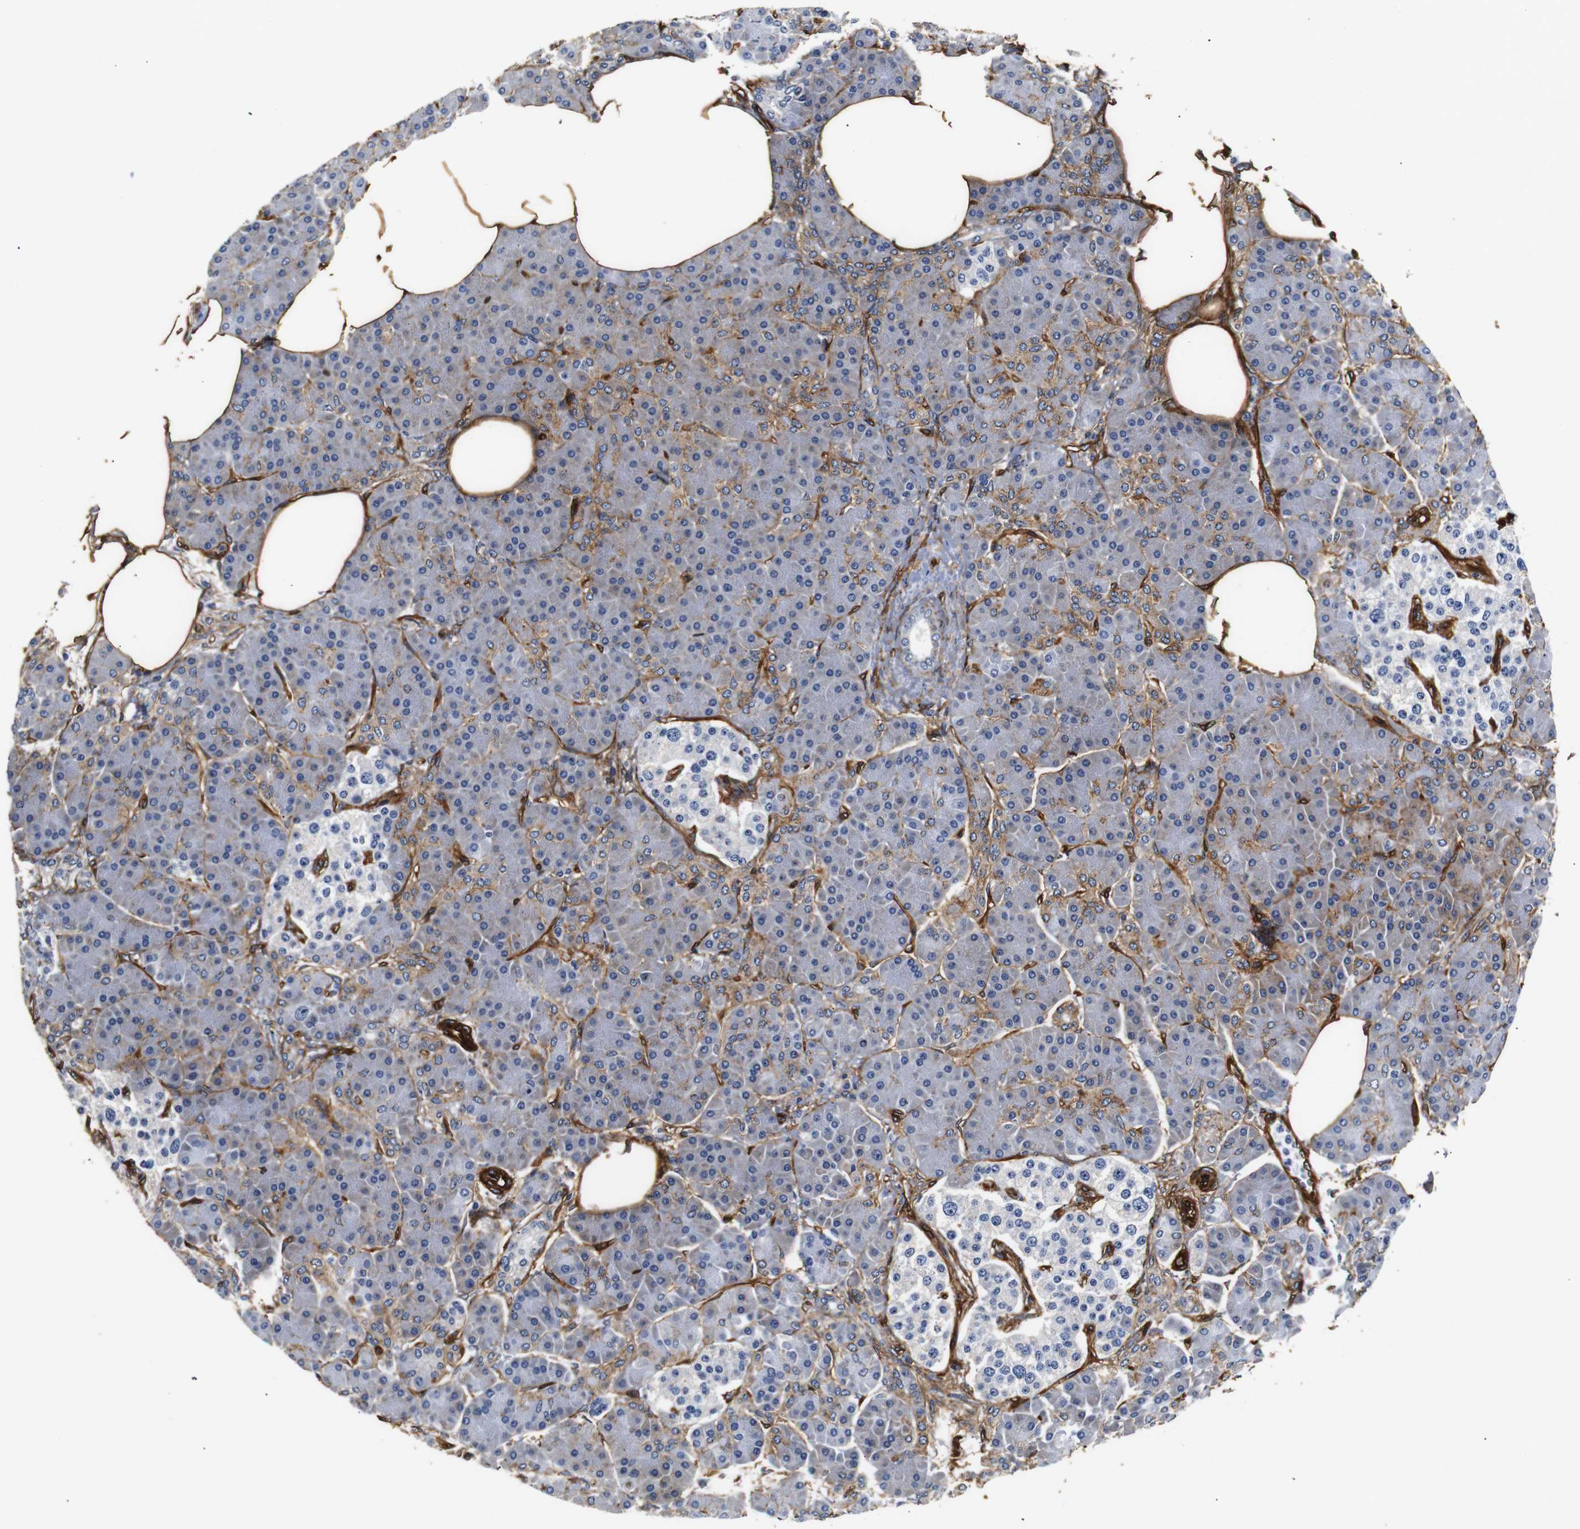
{"staining": {"intensity": "moderate", "quantity": "<25%", "location": "cytoplasmic/membranous"}, "tissue": "pancreas", "cell_type": "Exocrine glandular cells", "image_type": "normal", "snomed": [{"axis": "morphology", "description": "Normal tissue, NOS"}, {"axis": "topography", "description": "Pancreas"}], "caption": "Immunohistochemical staining of normal human pancreas displays <25% levels of moderate cytoplasmic/membranous protein staining in about <25% of exocrine glandular cells.", "gene": "CAV2", "patient": {"sex": "female", "age": 70}}